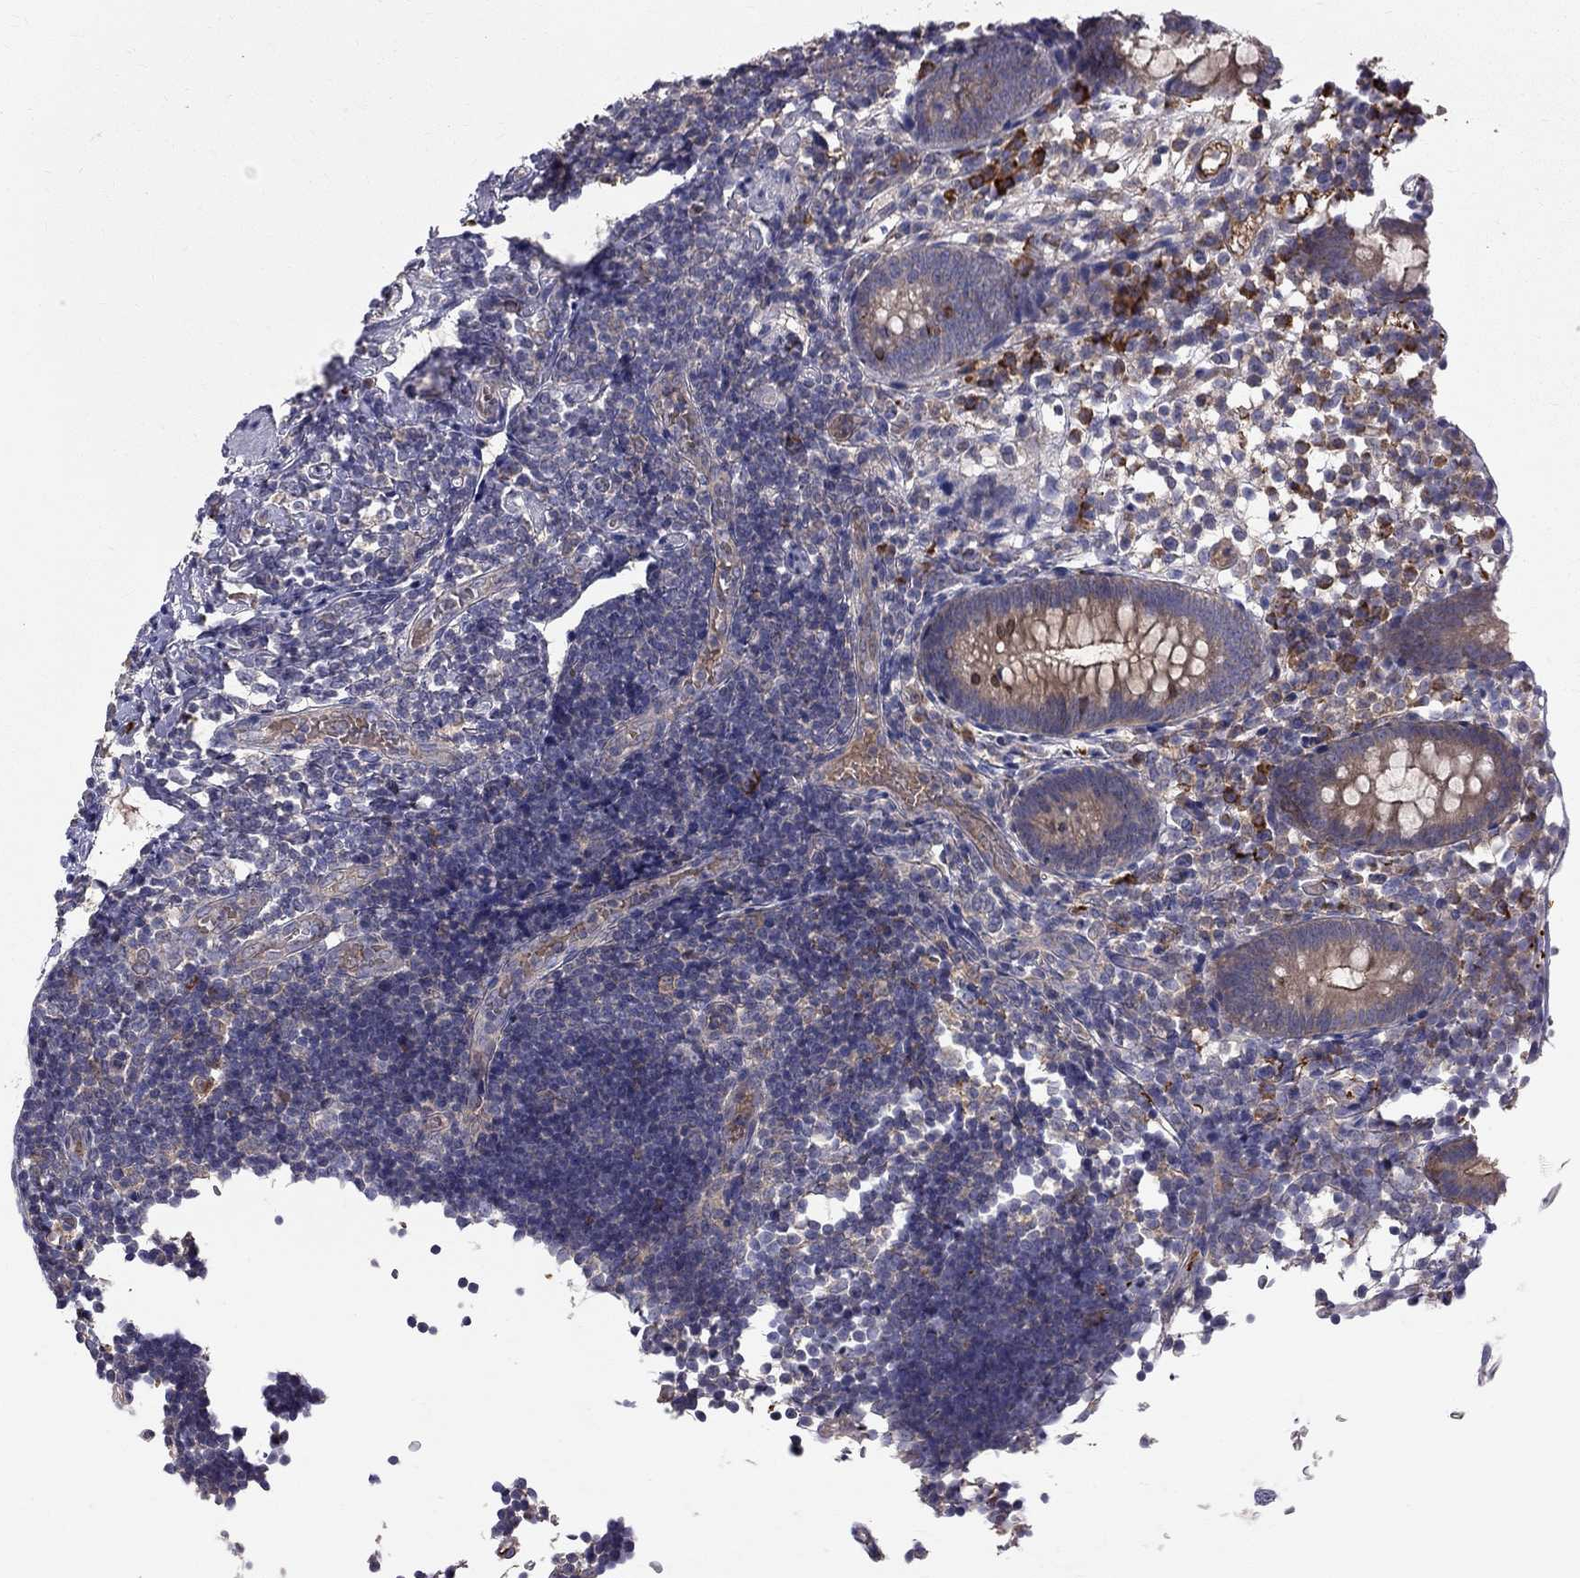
{"staining": {"intensity": "moderate", "quantity": "25%-75%", "location": "cytoplasmic/membranous"}, "tissue": "appendix", "cell_type": "Glandular cells", "image_type": "normal", "snomed": [{"axis": "morphology", "description": "Normal tissue, NOS"}, {"axis": "topography", "description": "Appendix"}], "caption": "Moderate cytoplasmic/membranous positivity is present in about 25%-75% of glandular cells in benign appendix. Nuclei are stained in blue.", "gene": "PIK3CG", "patient": {"sex": "female", "age": 40}}